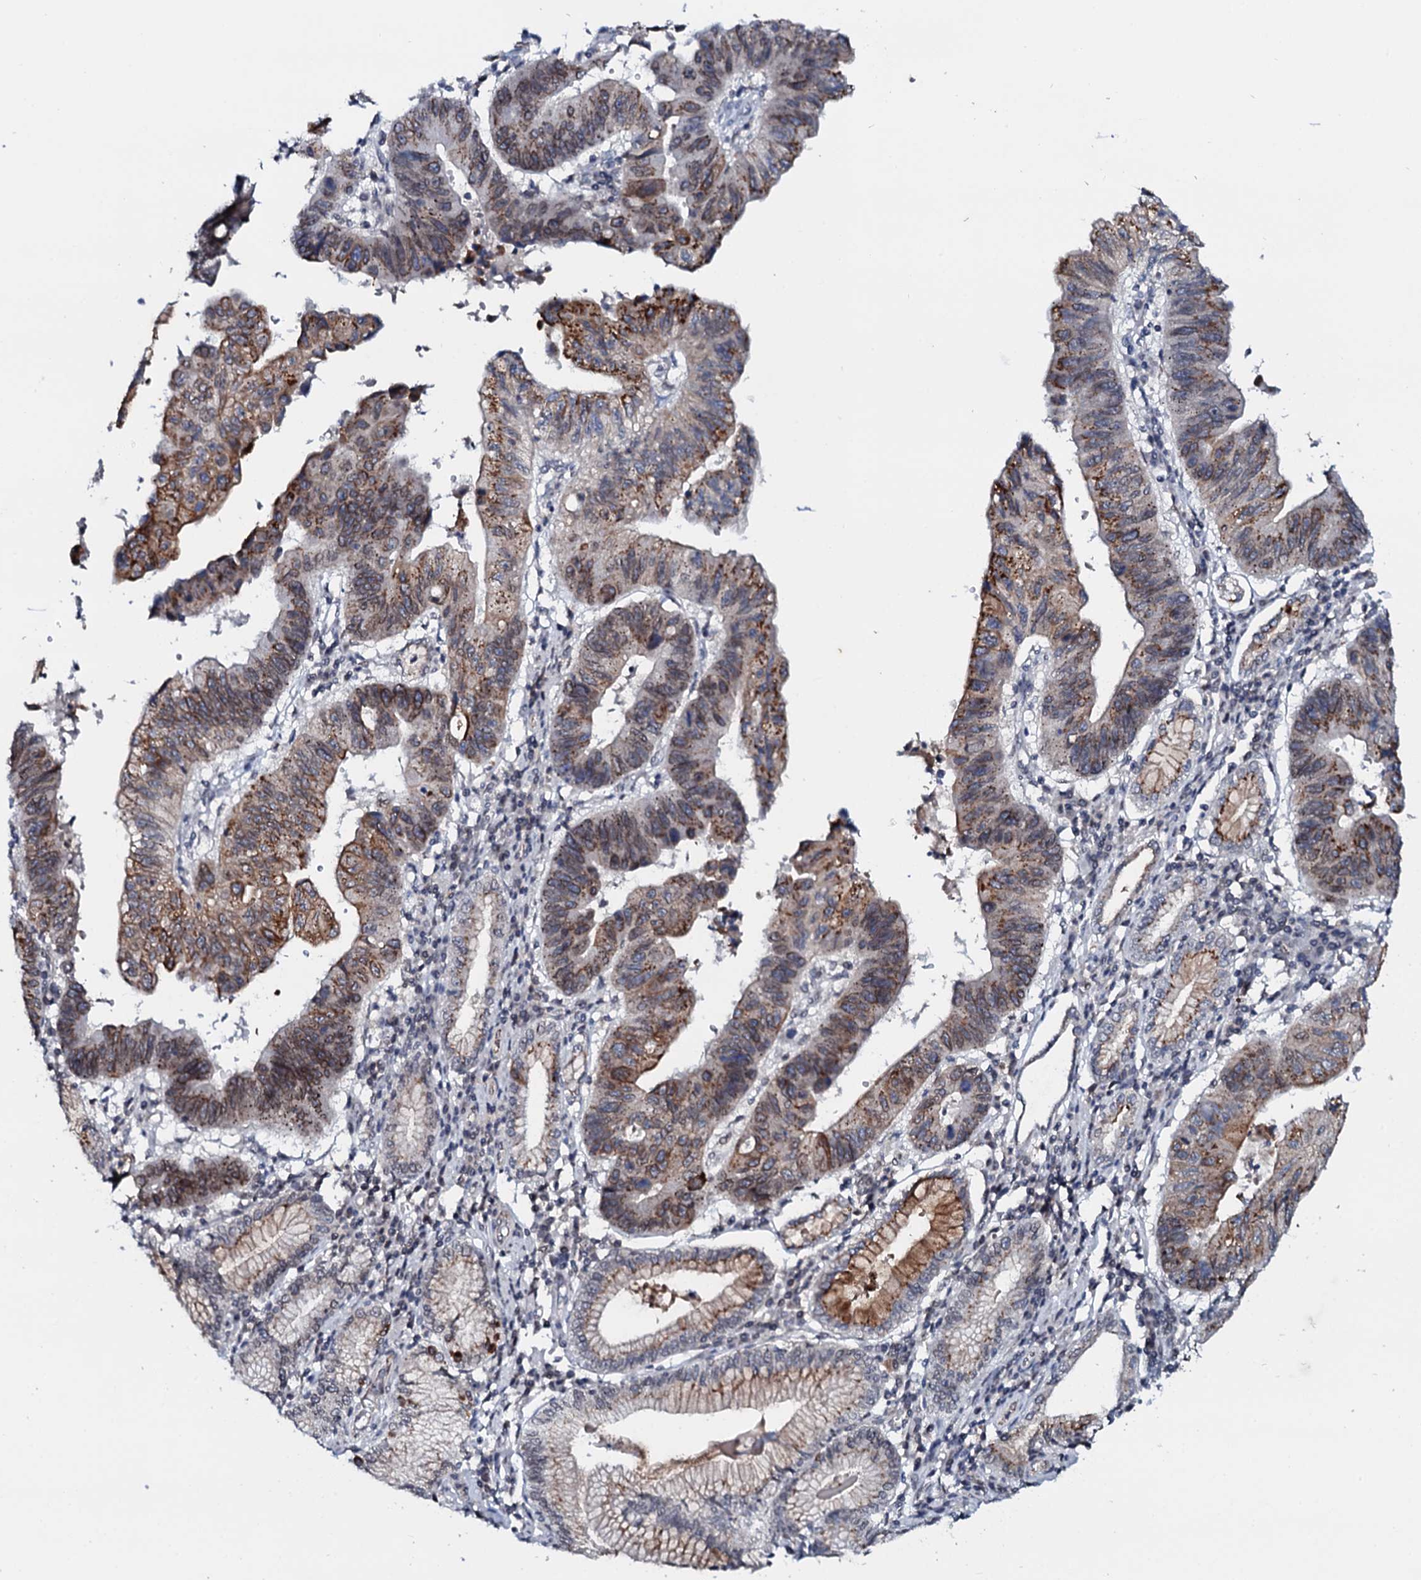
{"staining": {"intensity": "strong", "quantity": "<25%", "location": "cytoplasmic/membranous,nuclear"}, "tissue": "stomach cancer", "cell_type": "Tumor cells", "image_type": "cancer", "snomed": [{"axis": "morphology", "description": "Adenocarcinoma, NOS"}, {"axis": "topography", "description": "Stomach"}], "caption": "High-magnification brightfield microscopy of stomach cancer stained with DAB (brown) and counterstained with hematoxylin (blue). tumor cells exhibit strong cytoplasmic/membranous and nuclear positivity is present in about<25% of cells. Using DAB (3,3'-diaminobenzidine) (brown) and hematoxylin (blue) stains, captured at high magnification using brightfield microscopy.", "gene": "SNTA1", "patient": {"sex": "male", "age": 59}}